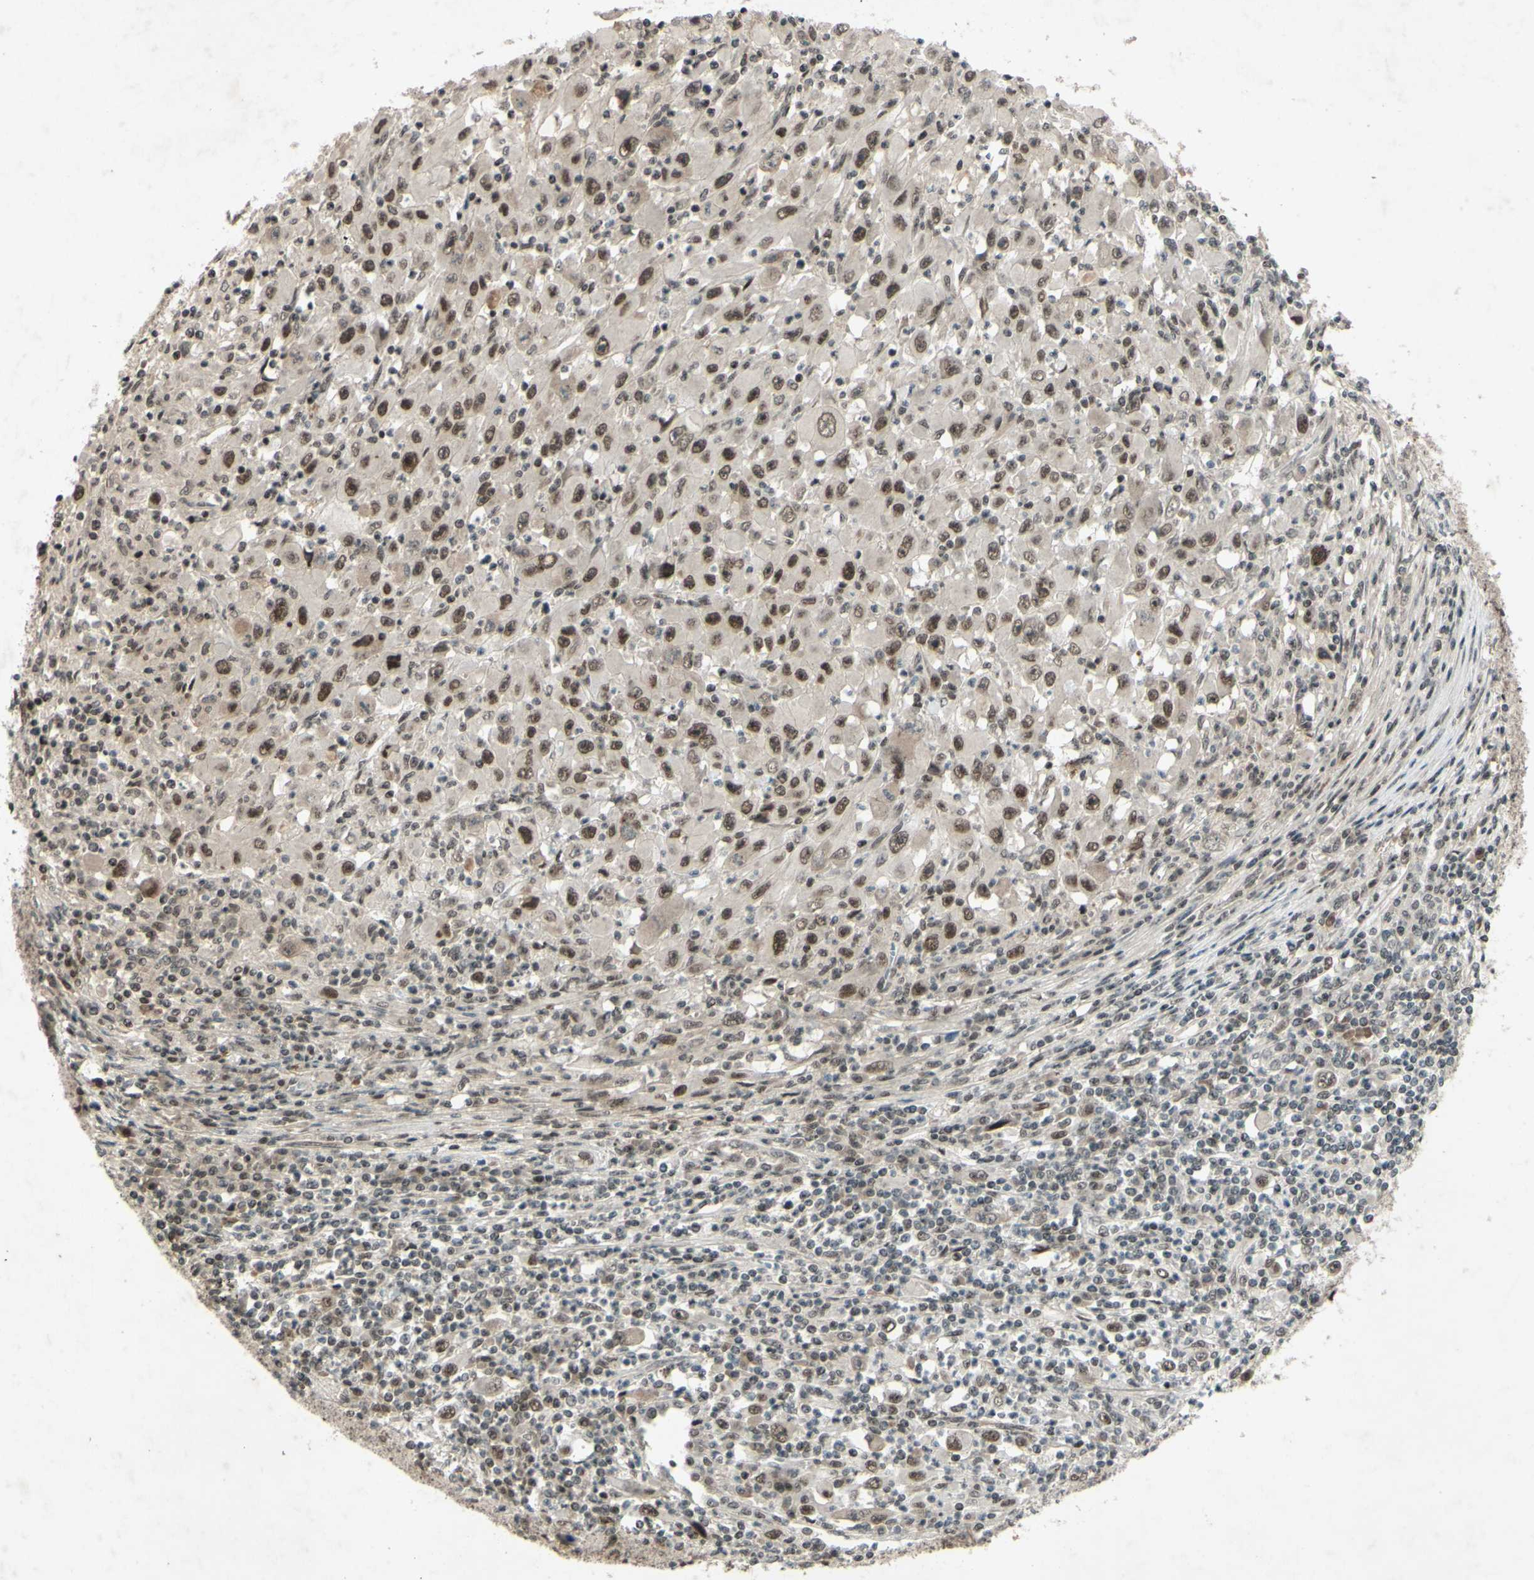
{"staining": {"intensity": "moderate", "quantity": ">75%", "location": "nuclear"}, "tissue": "melanoma", "cell_type": "Tumor cells", "image_type": "cancer", "snomed": [{"axis": "morphology", "description": "Malignant melanoma, Metastatic site"}, {"axis": "topography", "description": "Skin"}], "caption": "Immunohistochemistry (DAB (3,3'-diaminobenzidine)) staining of melanoma demonstrates moderate nuclear protein expression in about >75% of tumor cells. Using DAB (brown) and hematoxylin (blue) stains, captured at high magnification using brightfield microscopy.", "gene": "SNW1", "patient": {"sex": "female", "age": 56}}